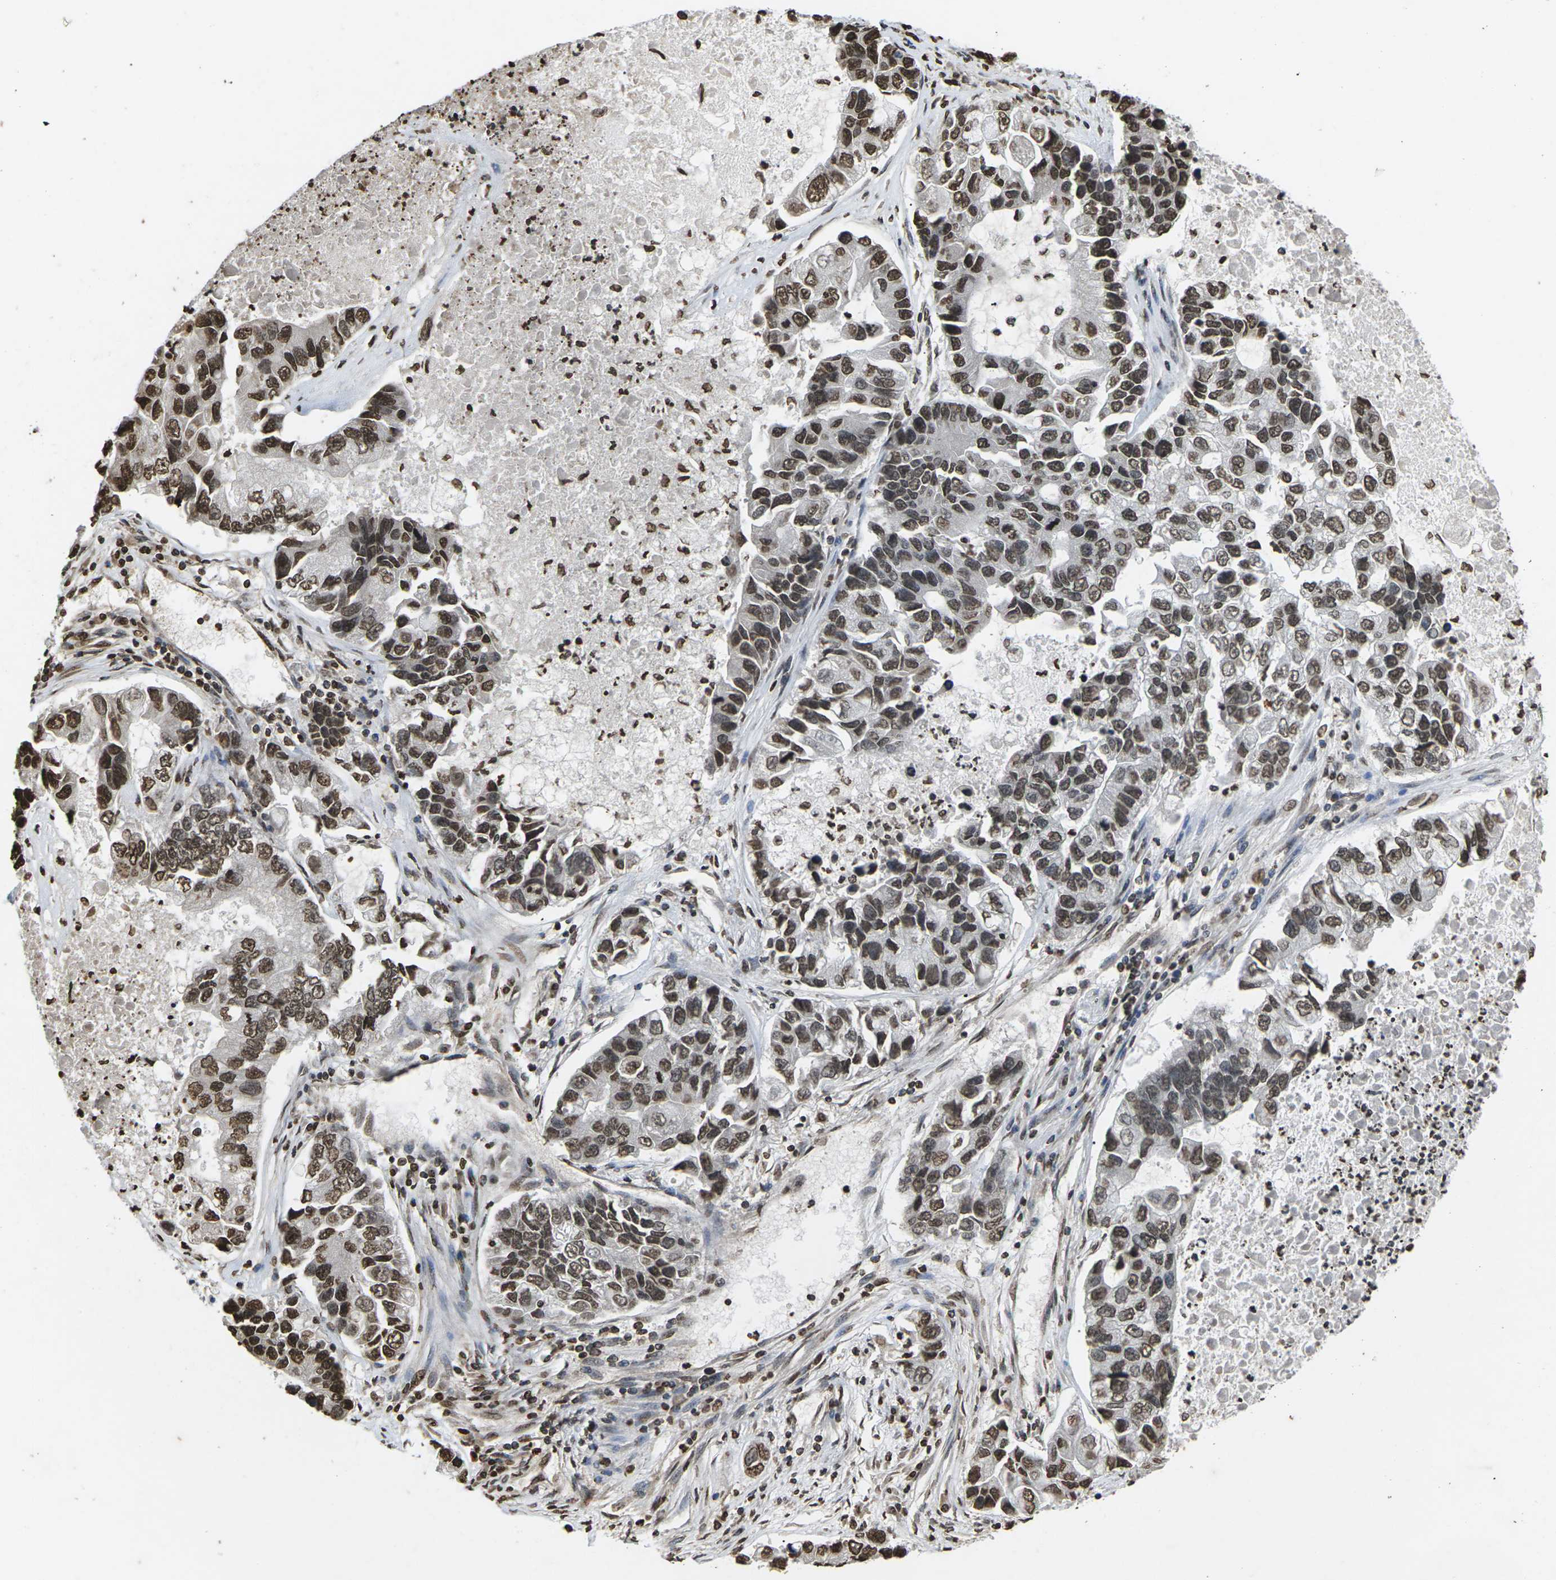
{"staining": {"intensity": "strong", "quantity": ">75%", "location": "nuclear"}, "tissue": "lung cancer", "cell_type": "Tumor cells", "image_type": "cancer", "snomed": [{"axis": "morphology", "description": "Adenocarcinoma, NOS"}, {"axis": "topography", "description": "Lung"}], "caption": "Immunohistochemistry (IHC) histopathology image of neoplastic tissue: lung cancer (adenocarcinoma) stained using IHC shows high levels of strong protein expression localized specifically in the nuclear of tumor cells, appearing as a nuclear brown color.", "gene": "EMSY", "patient": {"sex": "female", "age": 51}}